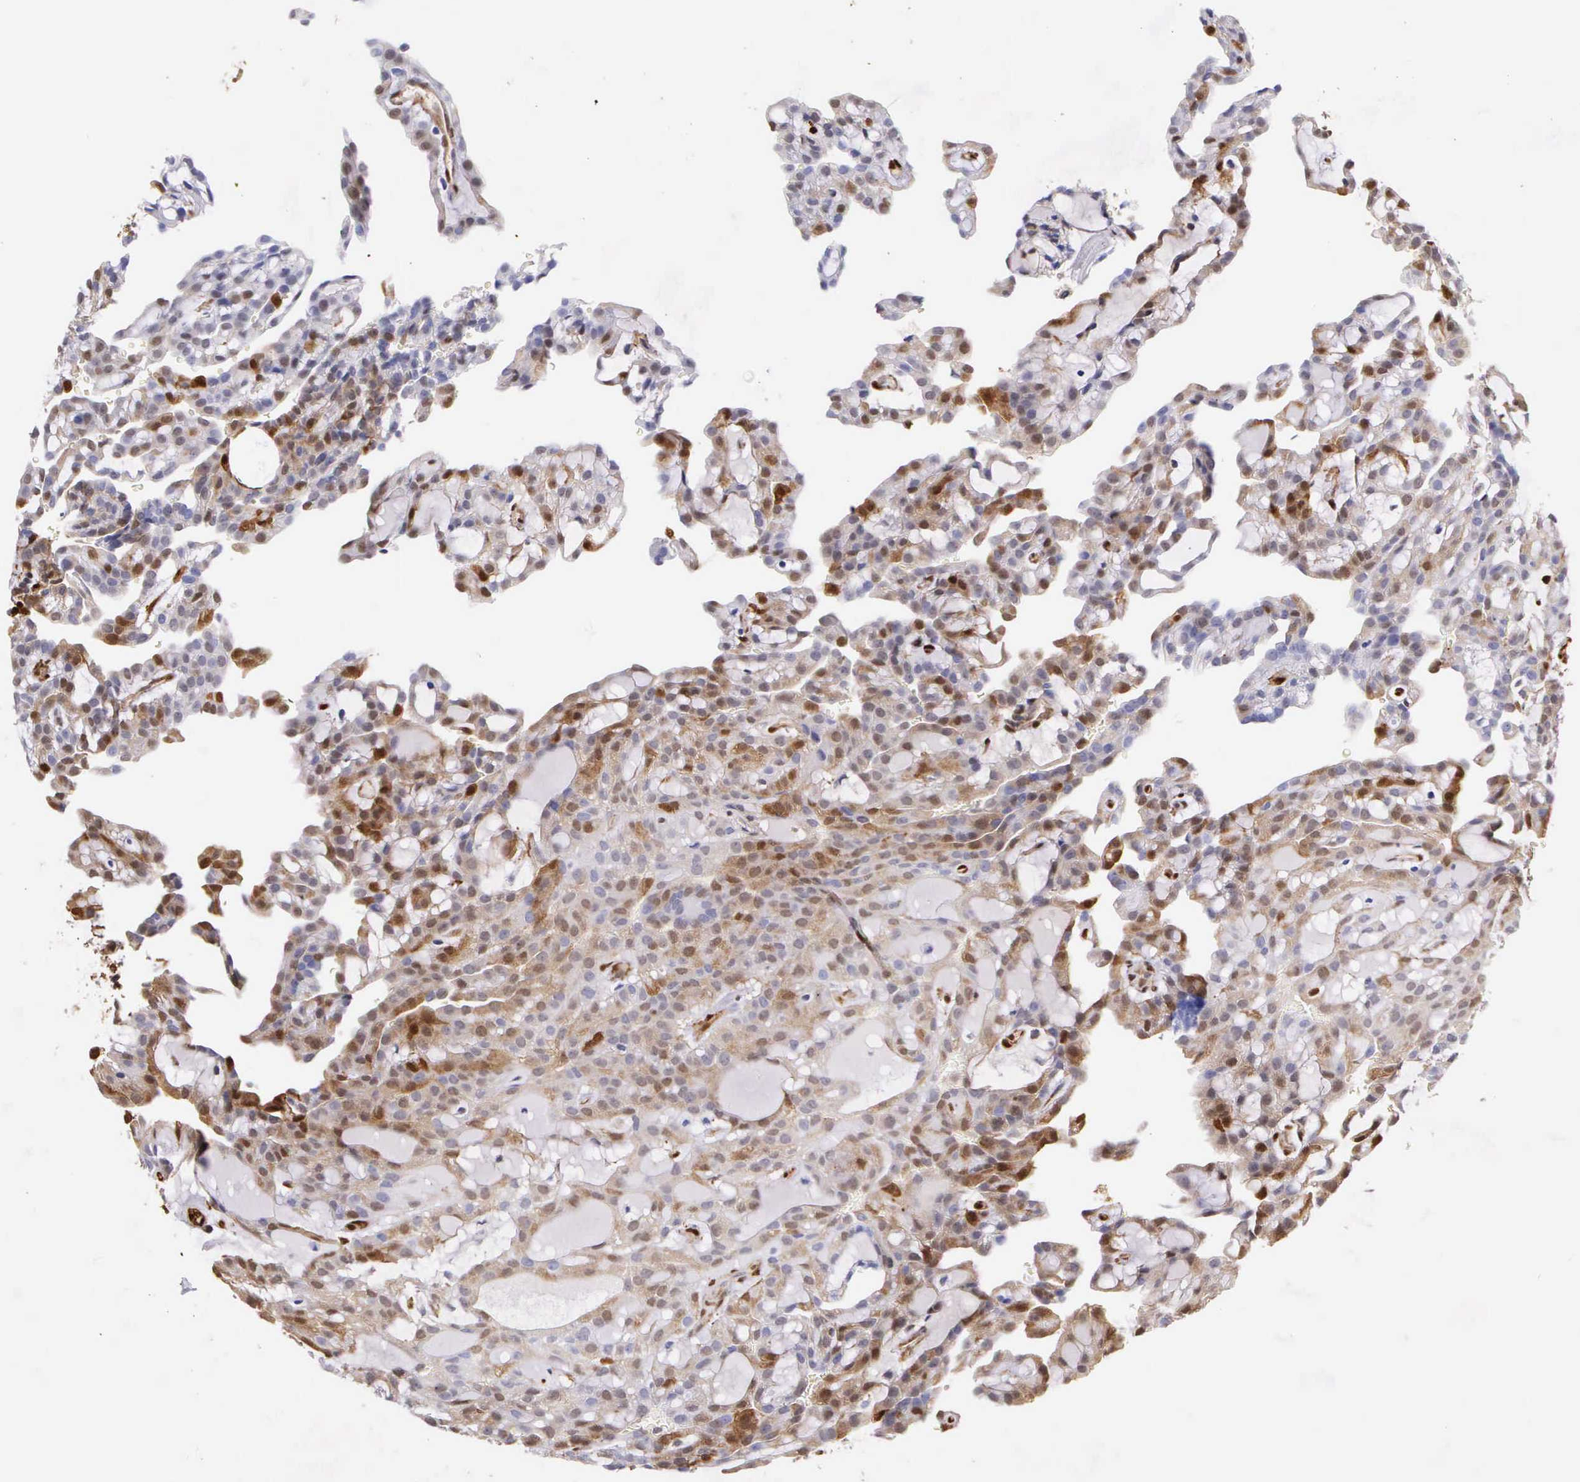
{"staining": {"intensity": "moderate", "quantity": "25%-75%", "location": "cytoplasmic/membranous,nuclear"}, "tissue": "renal cancer", "cell_type": "Tumor cells", "image_type": "cancer", "snomed": [{"axis": "morphology", "description": "Adenocarcinoma, NOS"}, {"axis": "topography", "description": "Kidney"}], "caption": "Moderate cytoplasmic/membranous and nuclear protein staining is present in about 25%-75% of tumor cells in renal cancer (adenocarcinoma). (DAB IHC, brown staining for protein, blue staining for nuclei).", "gene": "LGALS1", "patient": {"sex": "male", "age": 63}}